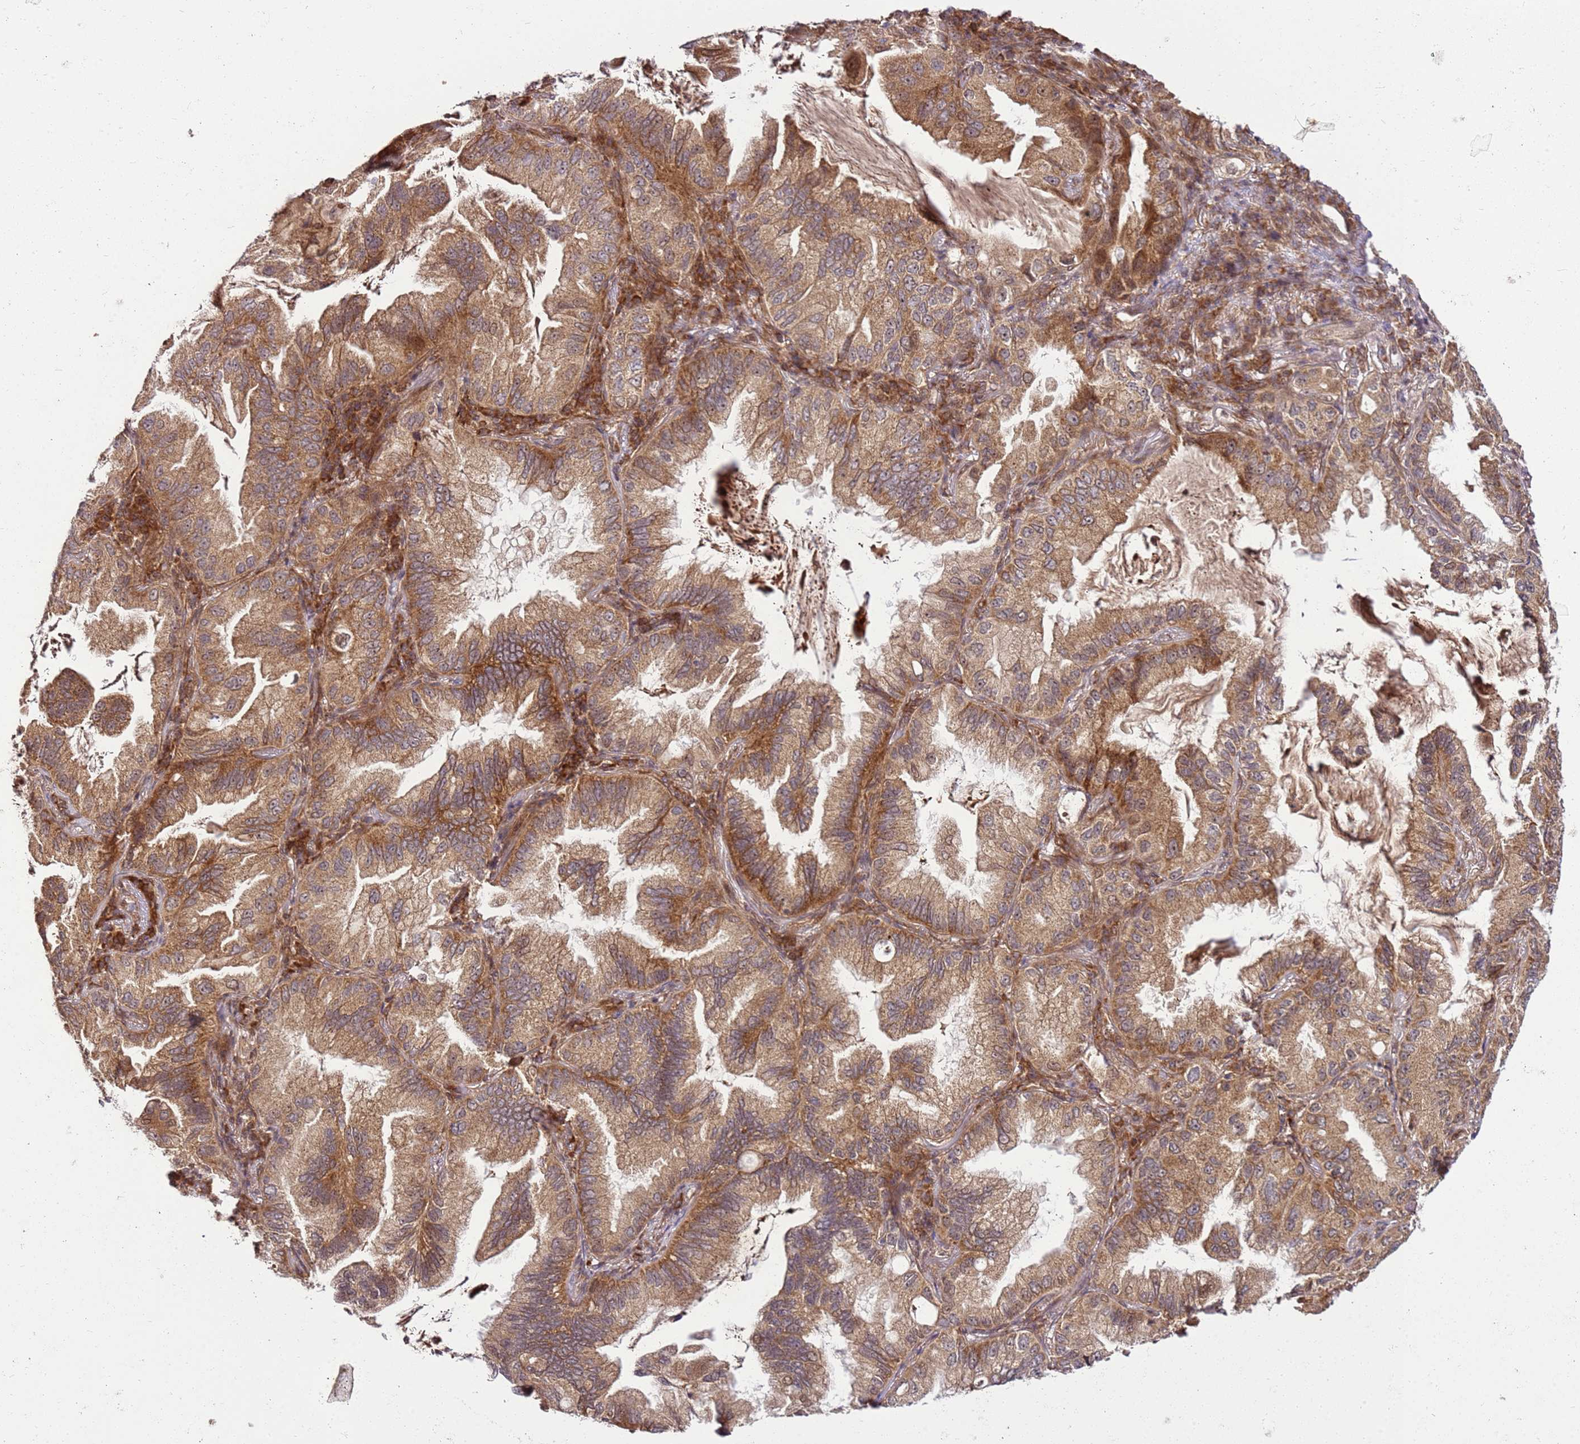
{"staining": {"intensity": "moderate", "quantity": ">75%", "location": "cytoplasmic/membranous"}, "tissue": "lung cancer", "cell_type": "Tumor cells", "image_type": "cancer", "snomed": [{"axis": "morphology", "description": "Adenocarcinoma, NOS"}, {"axis": "topography", "description": "Lung"}], "caption": "Immunohistochemistry of human lung cancer demonstrates medium levels of moderate cytoplasmic/membranous staining in about >75% of tumor cells.", "gene": "RASA3", "patient": {"sex": "female", "age": 69}}